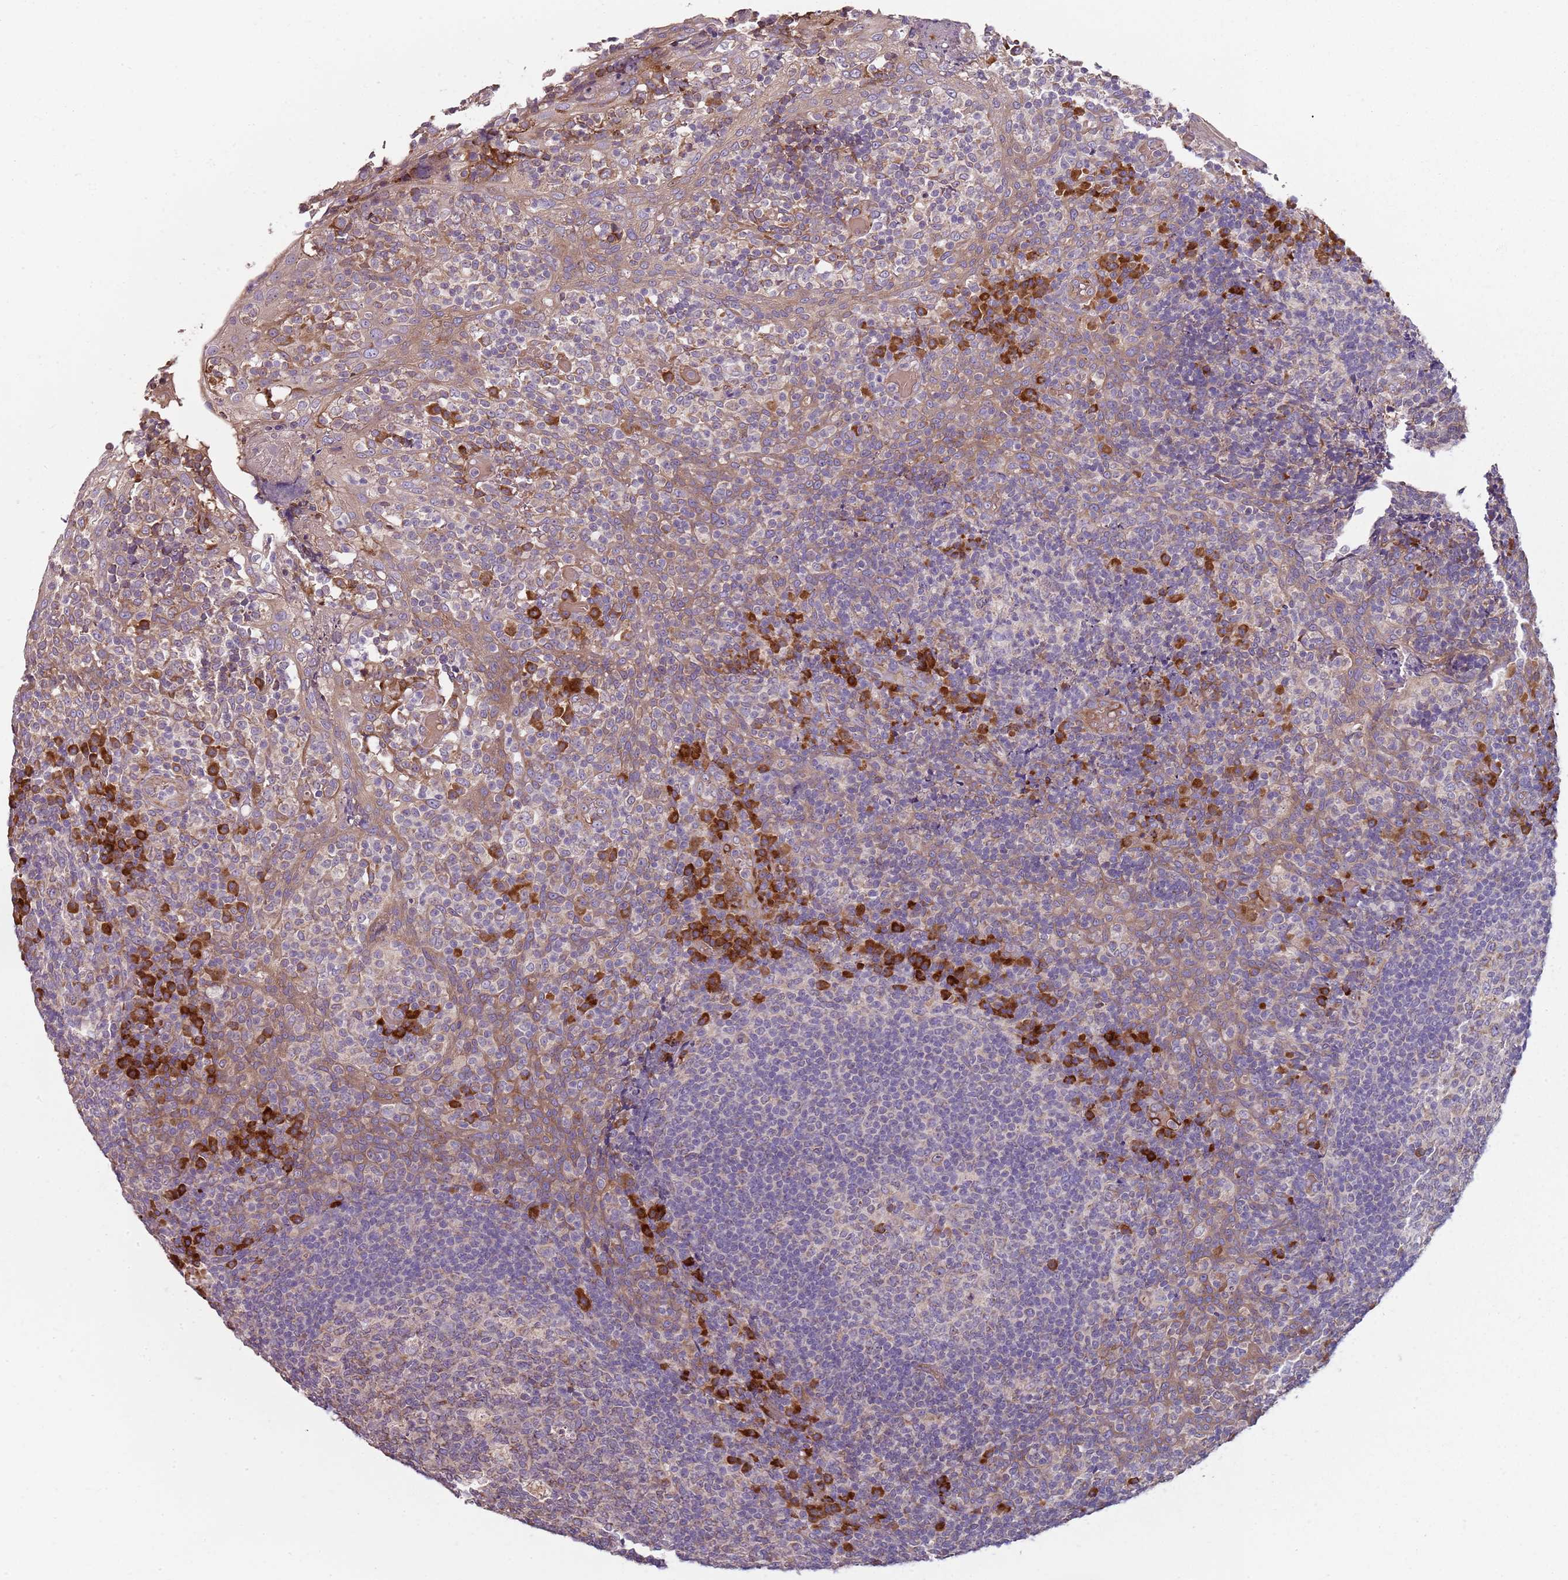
{"staining": {"intensity": "negative", "quantity": "none", "location": "none"}, "tissue": "tonsil", "cell_type": "Germinal center cells", "image_type": "normal", "snomed": [{"axis": "morphology", "description": "Normal tissue, NOS"}, {"axis": "topography", "description": "Tonsil"}], "caption": "This is an immunohistochemistry (IHC) histopathology image of unremarkable tonsil. There is no expression in germinal center cells.", "gene": "SPATA2", "patient": {"sex": "female", "age": 19}}